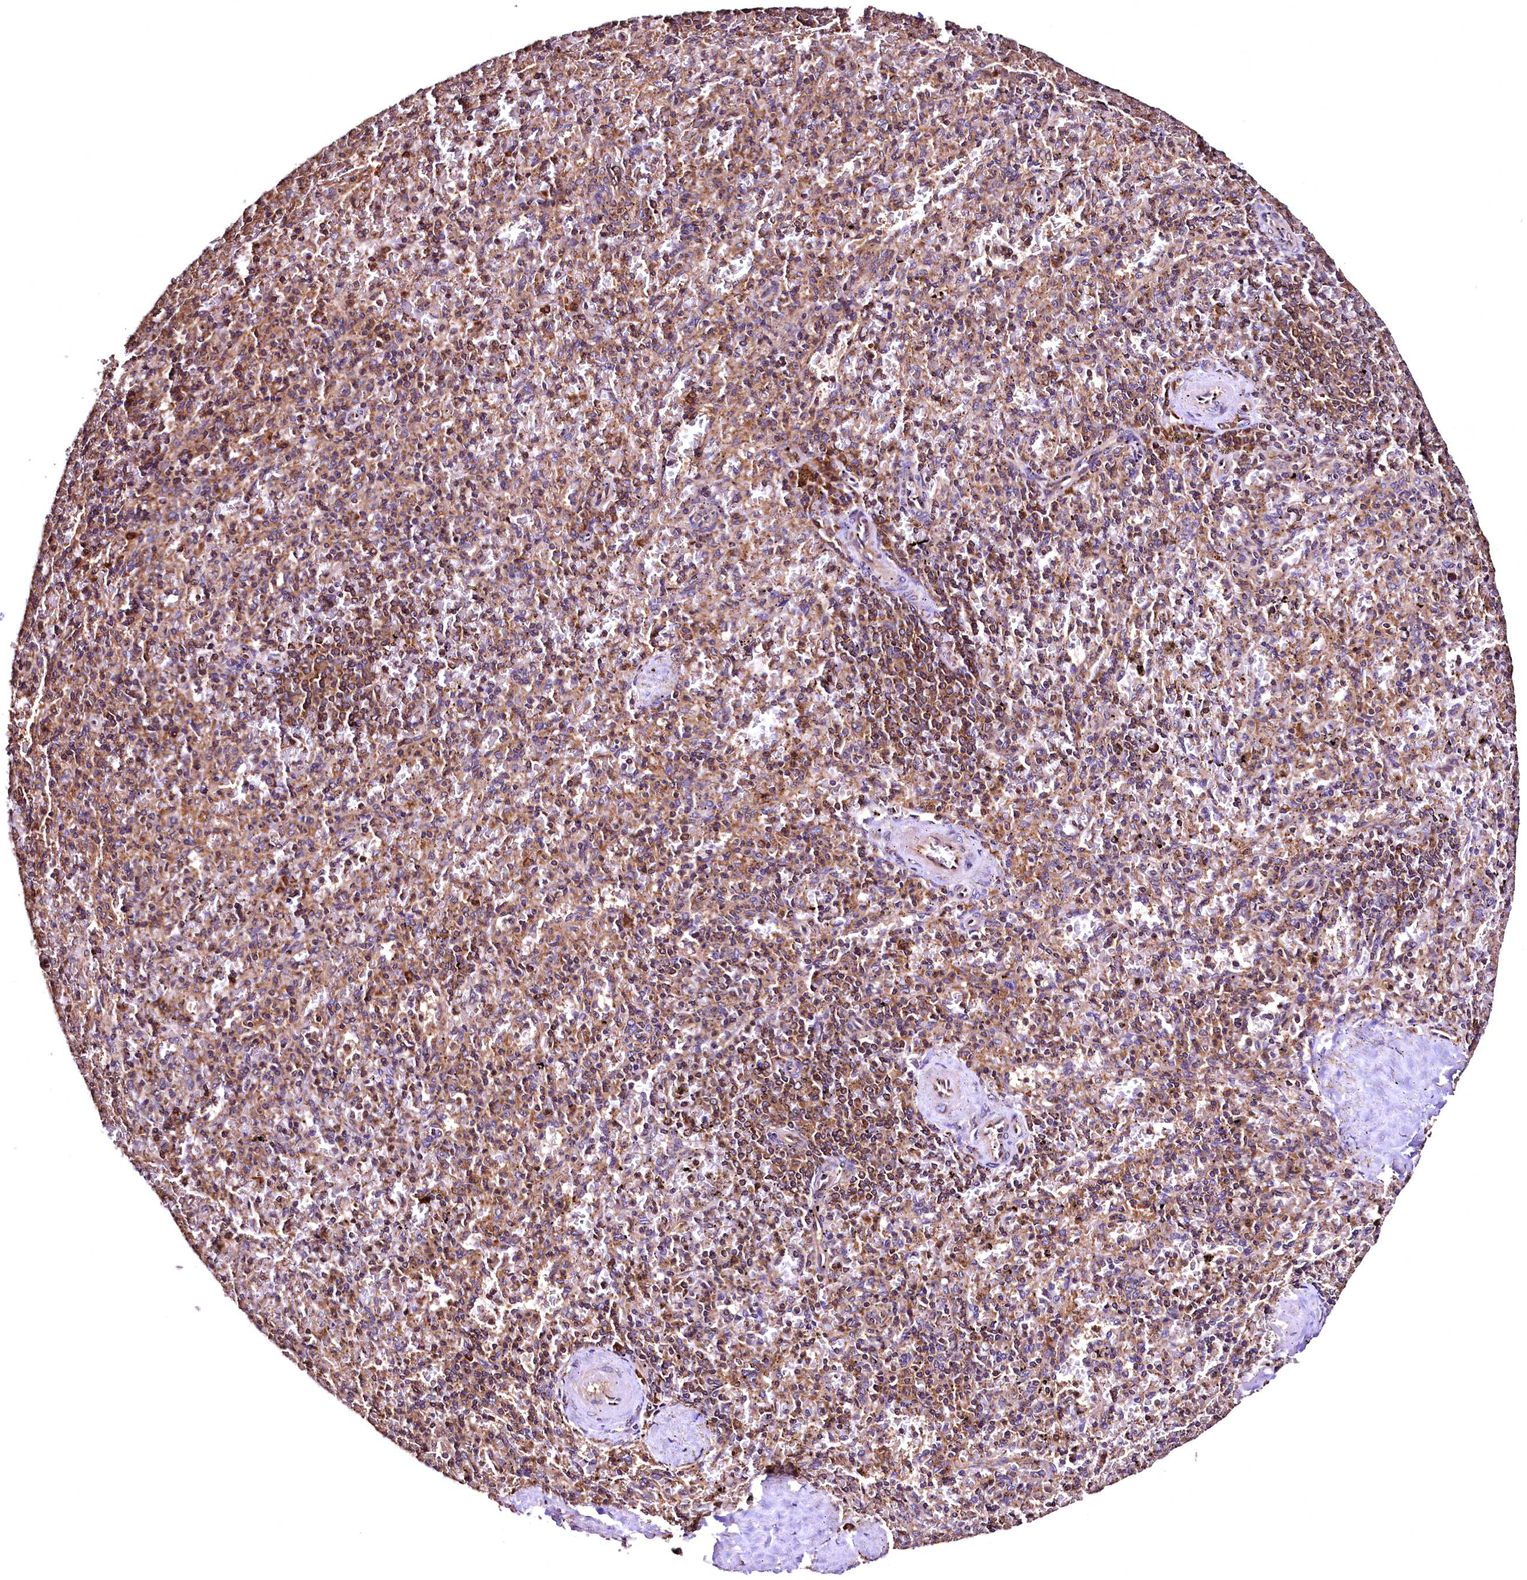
{"staining": {"intensity": "moderate", "quantity": "25%-75%", "location": "cytoplasmic/membranous"}, "tissue": "spleen", "cell_type": "Cells in red pulp", "image_type": "normal", "snomed": [{"axis": "morphology", "description": "Normal tissue, NOS"}, {"axis": "topography", "description": "Spleen"}], "caption": "Spleen stained for a protein reveals moderate cytoplasmic/membranous positivity in cells in red pulp. The protein is stained brown, and the nuclei are stained in blue (DAB (3,3'-diaminobenzidine) IHC with brightfield microscopy, high magnification).", "gene": "LRSAM1", "patient": {"sex": "male", "age": 82}}